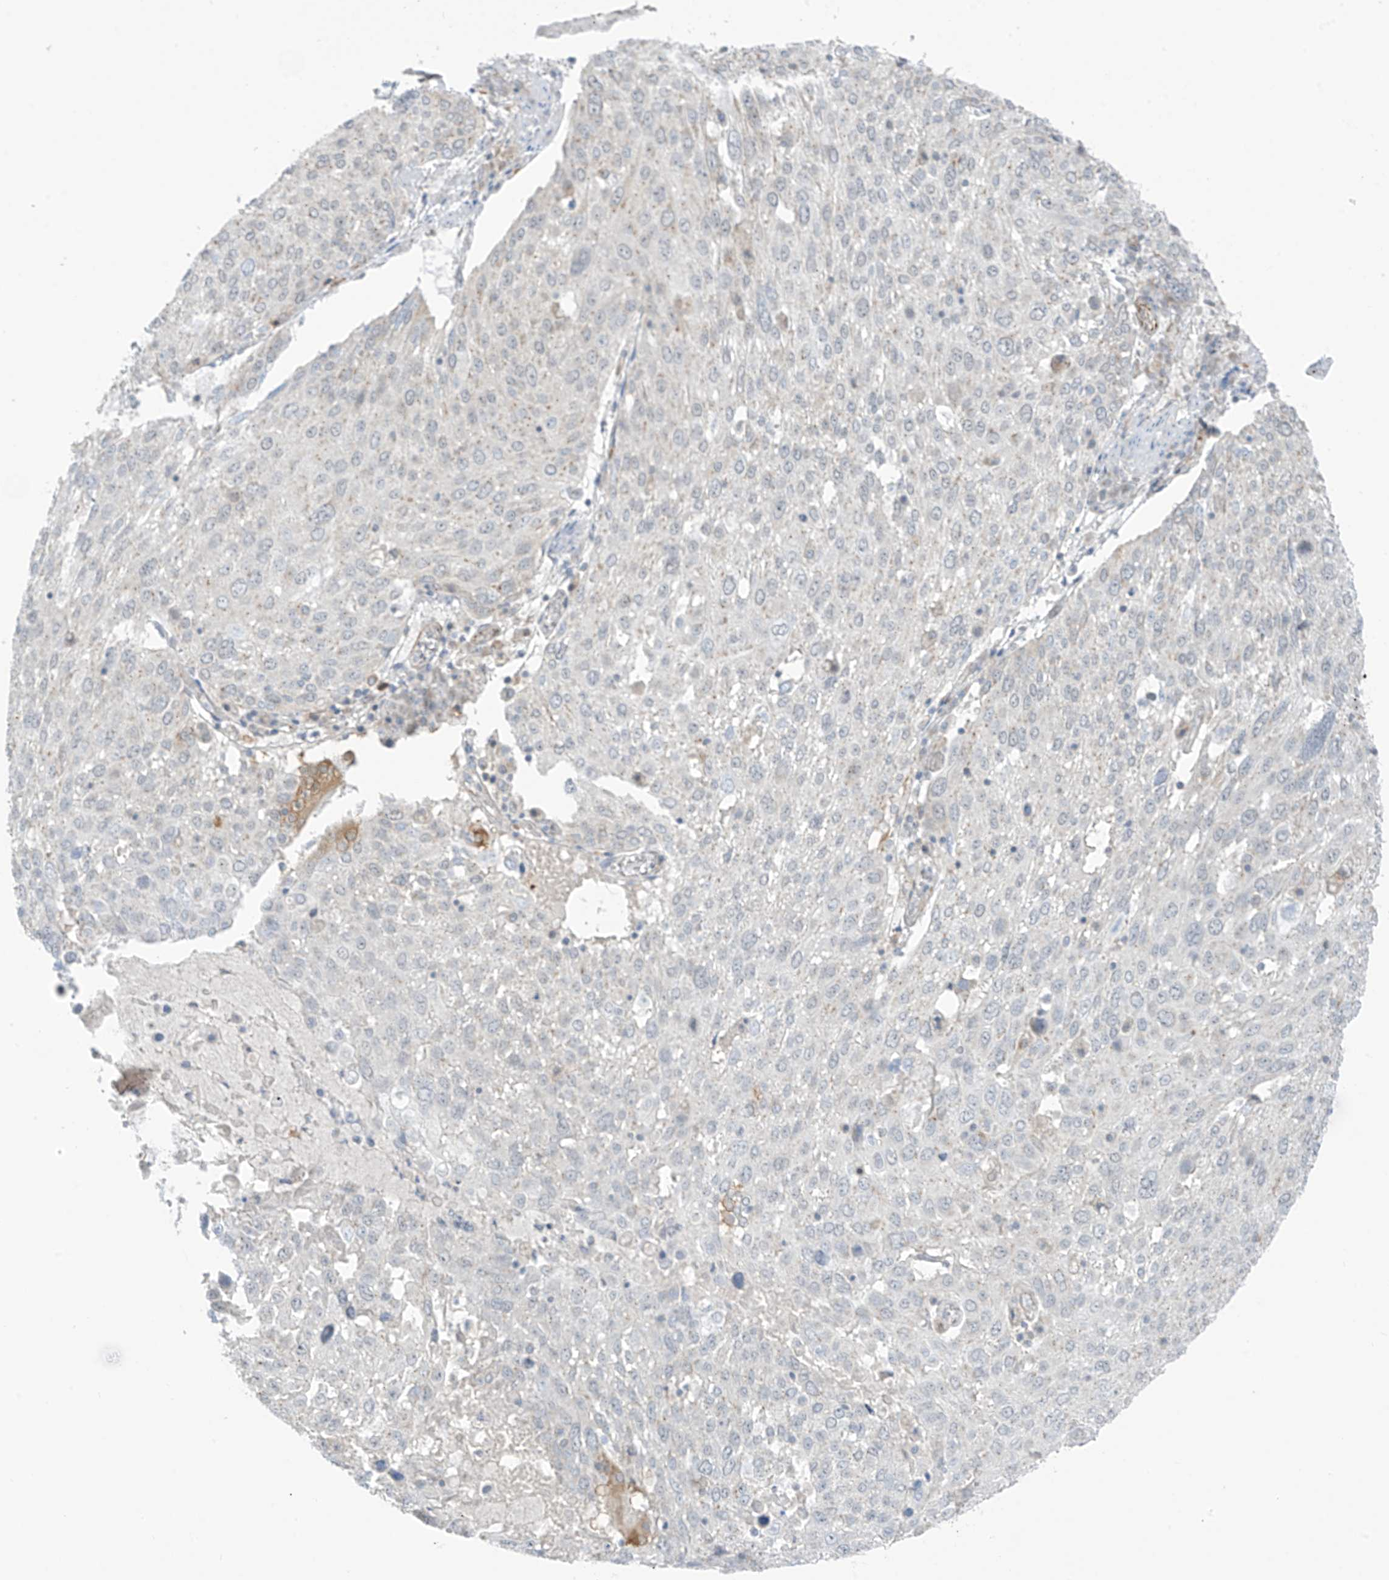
{"staining": {"intensity": "negative", "quantity": "none", "location": "none"}, "tissue": "lung cancer", "cell_type": "Tumor cells", "image_type": "cancer", "snomed": [{"axis": "morphology", "description": "Squamous cell carcinoma, NOS"}, {"axis": "topography", "description": "Lung"}], "caption": "Immunohistochemistry (IHC) of squamous cell carcinoma (lung) demonstrates no staining in tumor cells. (DAB (3,3'-diaminobenzidine) immunohistochemistry, high magnification).", "gene": "HS6ST2", "patient": {"sex": "male", "age": 65}}